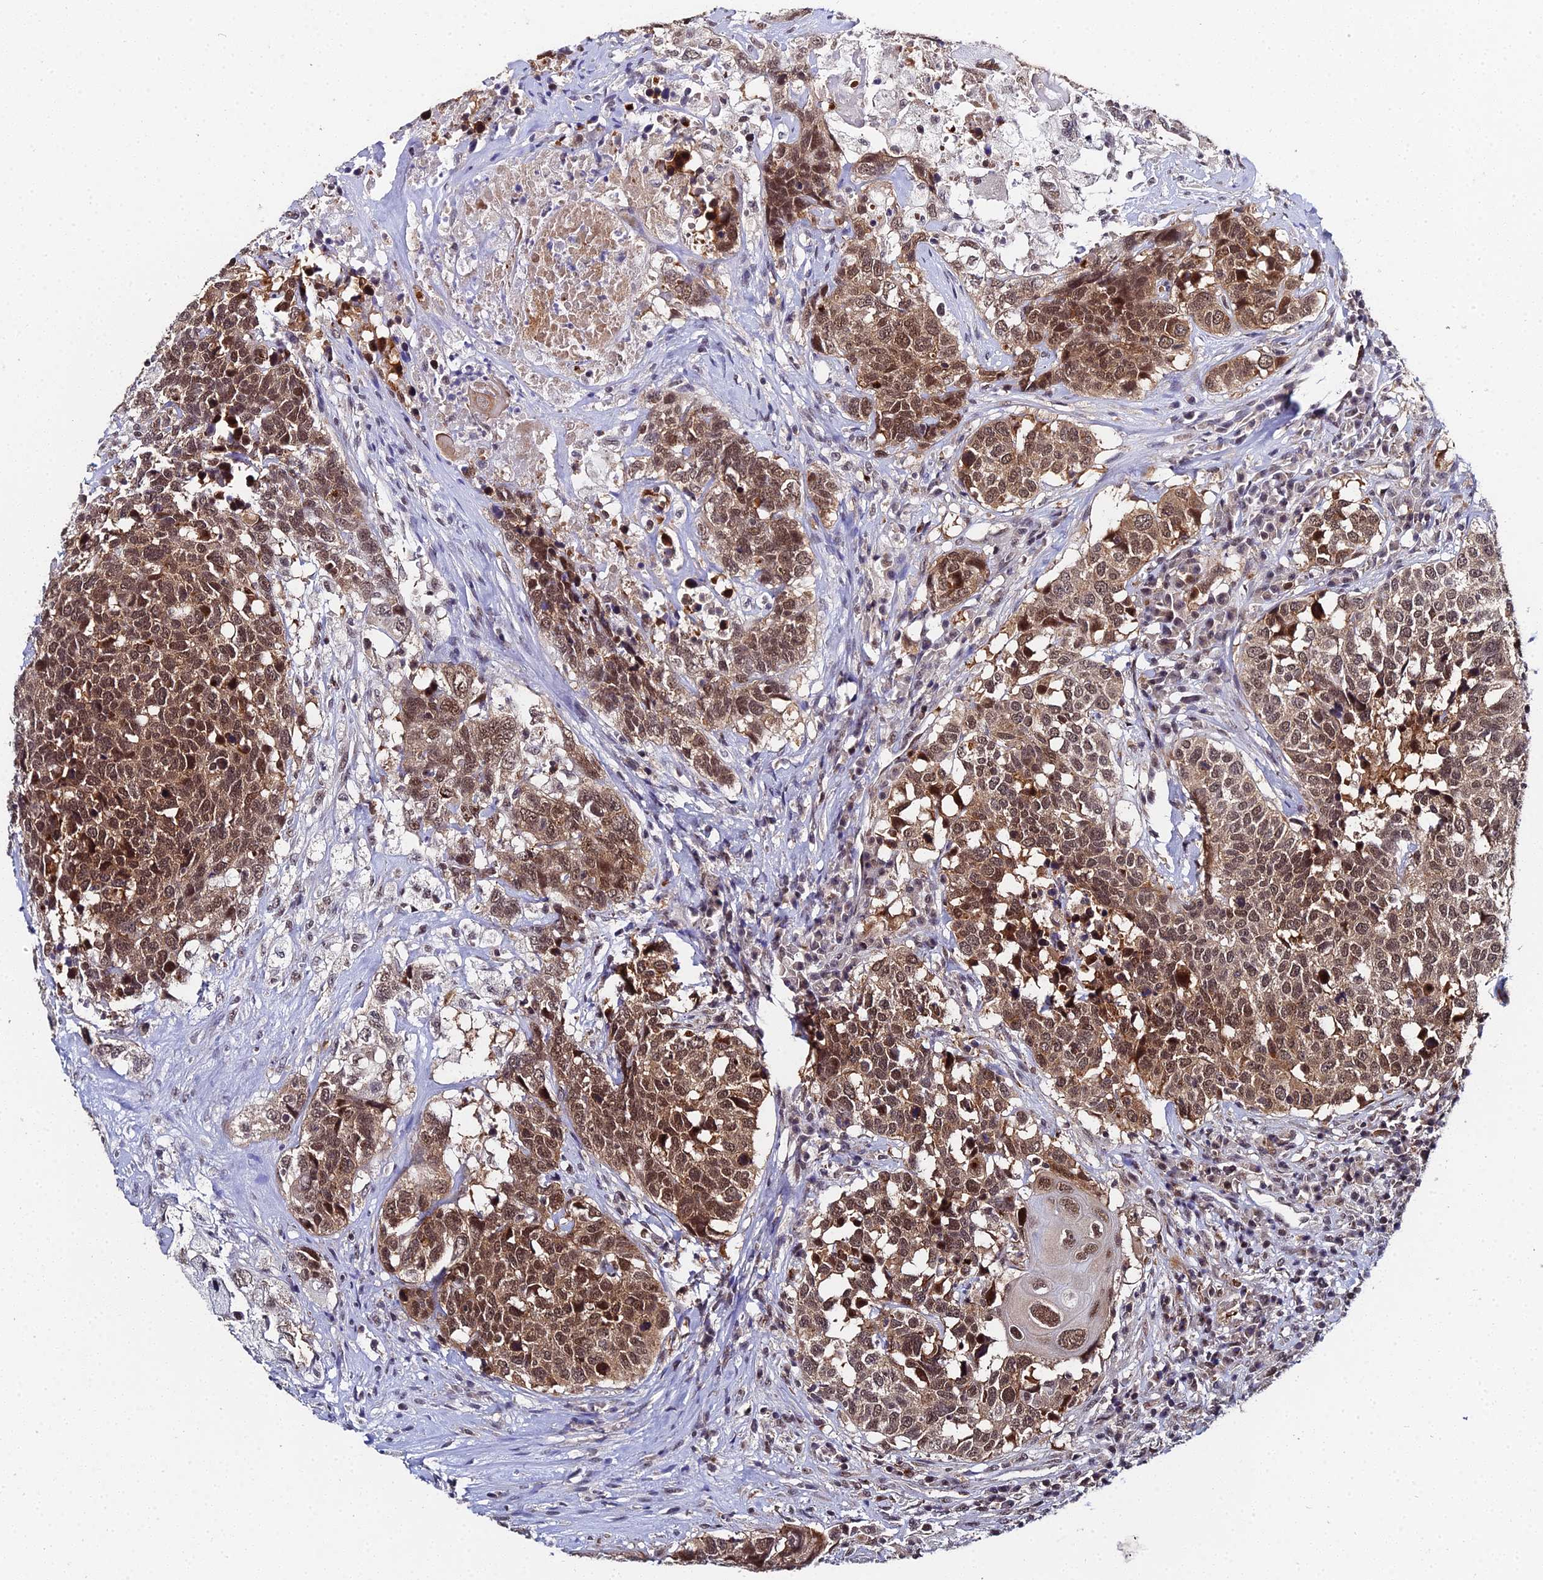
{"staining": {"intensity": "moderate", "quantity": ">75%", "location": "cytoplasmic/membranous,nuclear"}, "tissue": "head and neck cancer", "cell_type": "Tumor cells", "image_type": "cancer", "snomed": [{"axis": "morphology", "description": "Squamous cell carcinoma, NOS"}, {"axis": "topography", "description": "Head-Neck"}], "caption": "A high-resolution photomicrograph shows IHC staining of head and neck squamous cell carcinoma, which displays moderate cytoplasmic/membranous and nuclear expression in about >75% of tumor cells.", "gene": "MAGOHB", "patient": {"sex": "male", "age": 66}}